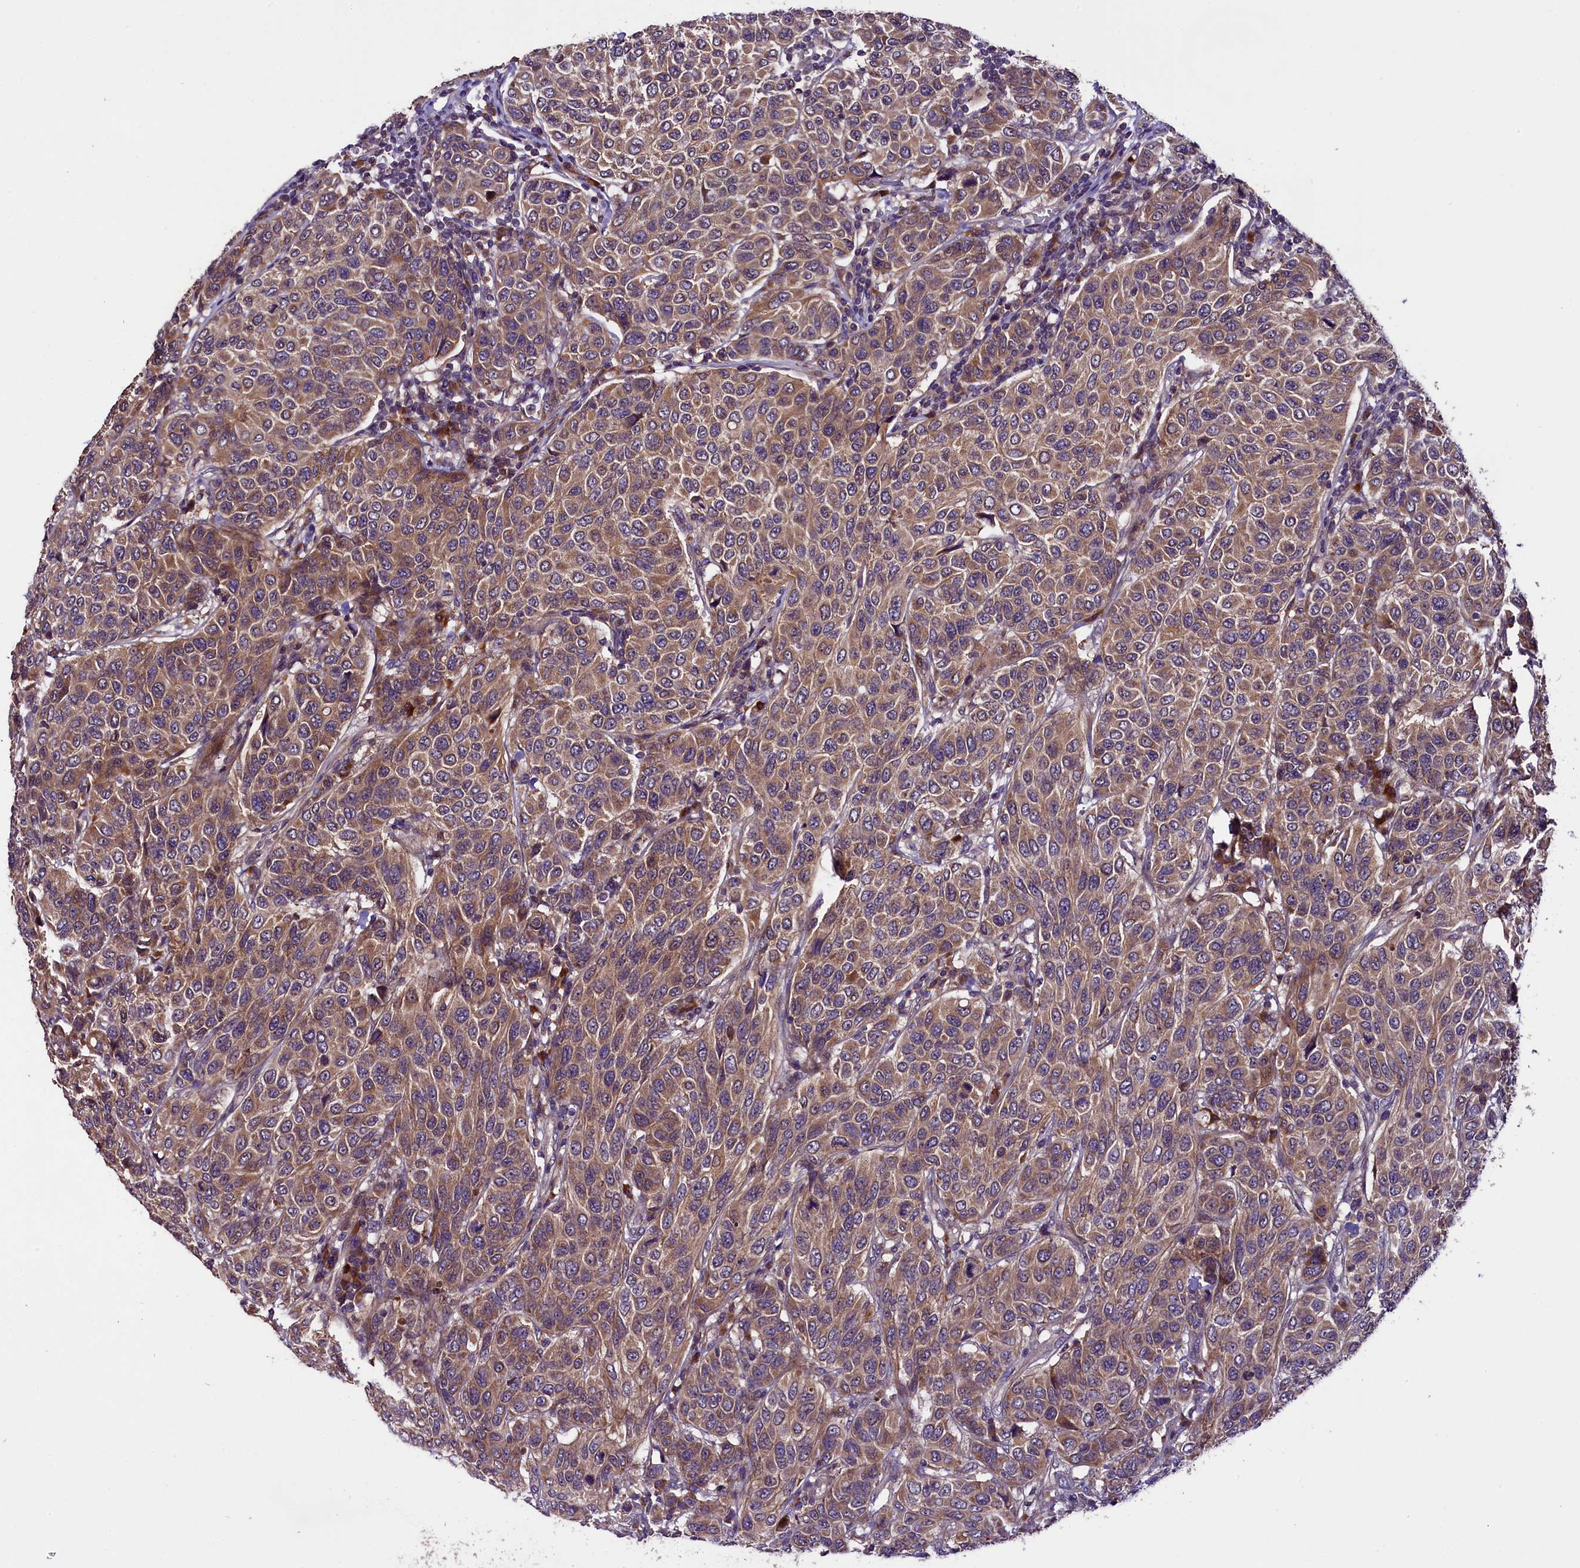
{"staining": {"intensity": "moderate", "quantity": ">75%", "location": "cytoplasmic/membranous"}, "tissue": "breast cancer", "cell_type": "Tumor cells", "image_type": "cancer", "snomed": [{"axis": "morphology", "description": "Duct carcinoma"}, {"axis": "topography", "description": "Breast"}], "caption": "Protein staining by immunohistochemistry shows moderate cytoplasmic/membranous positivity in approximately >75% of tumor cells in breast cancer (infiltrating ductal carcinoma).", "gene": "RPUSD2", "patient": {"sex": "female", "age": 55}}